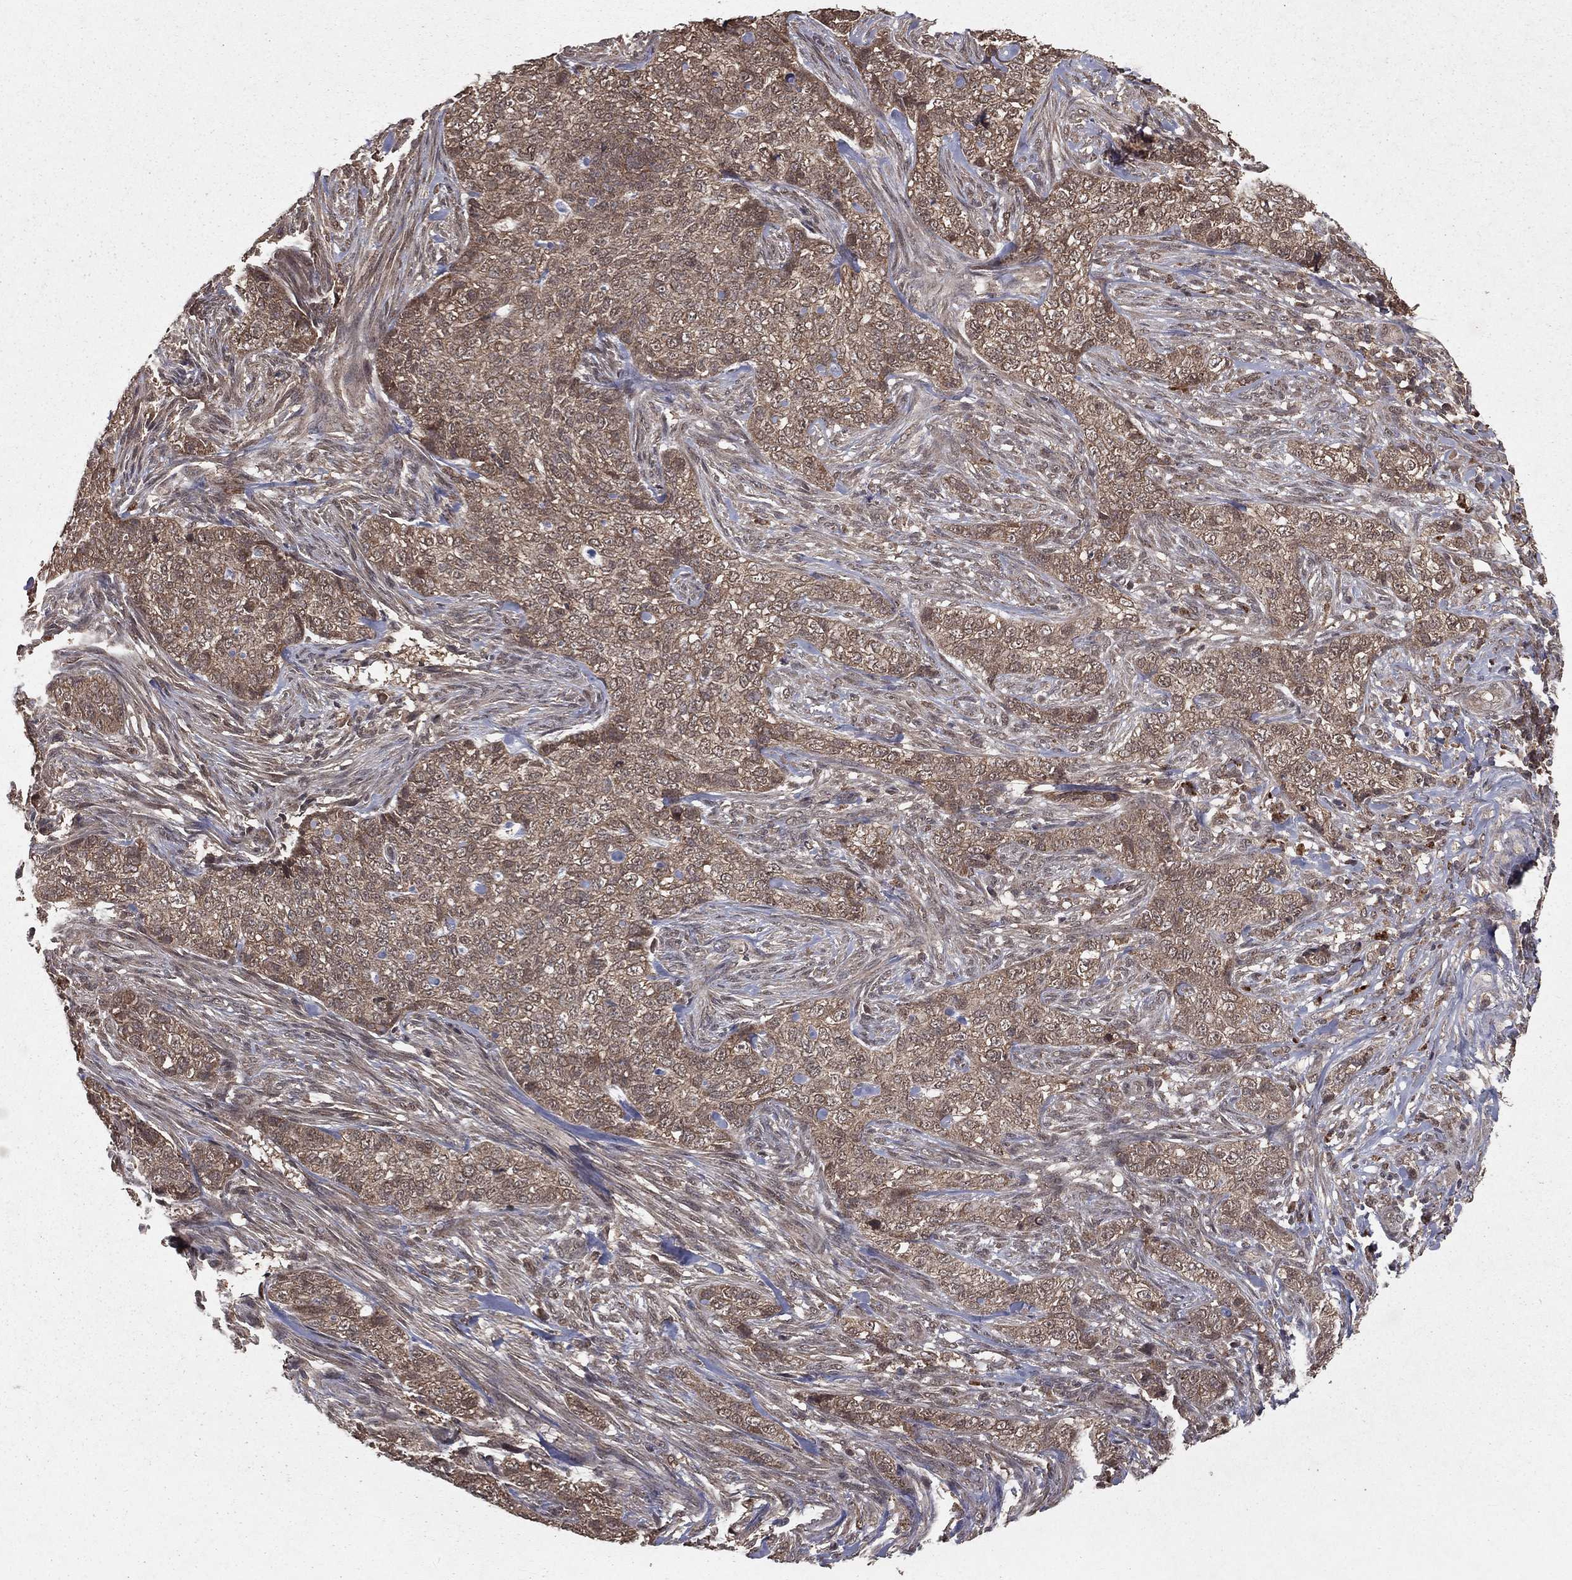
{"staining": {"intensity": "moderate", "quantity": "25%-75%", "location": "cytoplasmic/membranous"}, "tissue": "skin cancer", "cell_type": "Tumor cells", "image_type": "cancer", "snomed": [{"axis": "morphology", "description": "Basal cell carcinoma"}, {"axis": "topography", "description": "Skin"}], "caption": "Moderate cytoplasmic/membranous protein staining is identified in about 25%-75% of tumor cells in skin cancer (basal cell carcinoma).", "gene": "ZDHHC15", "patient": {"sex": "female", "age": 69}}